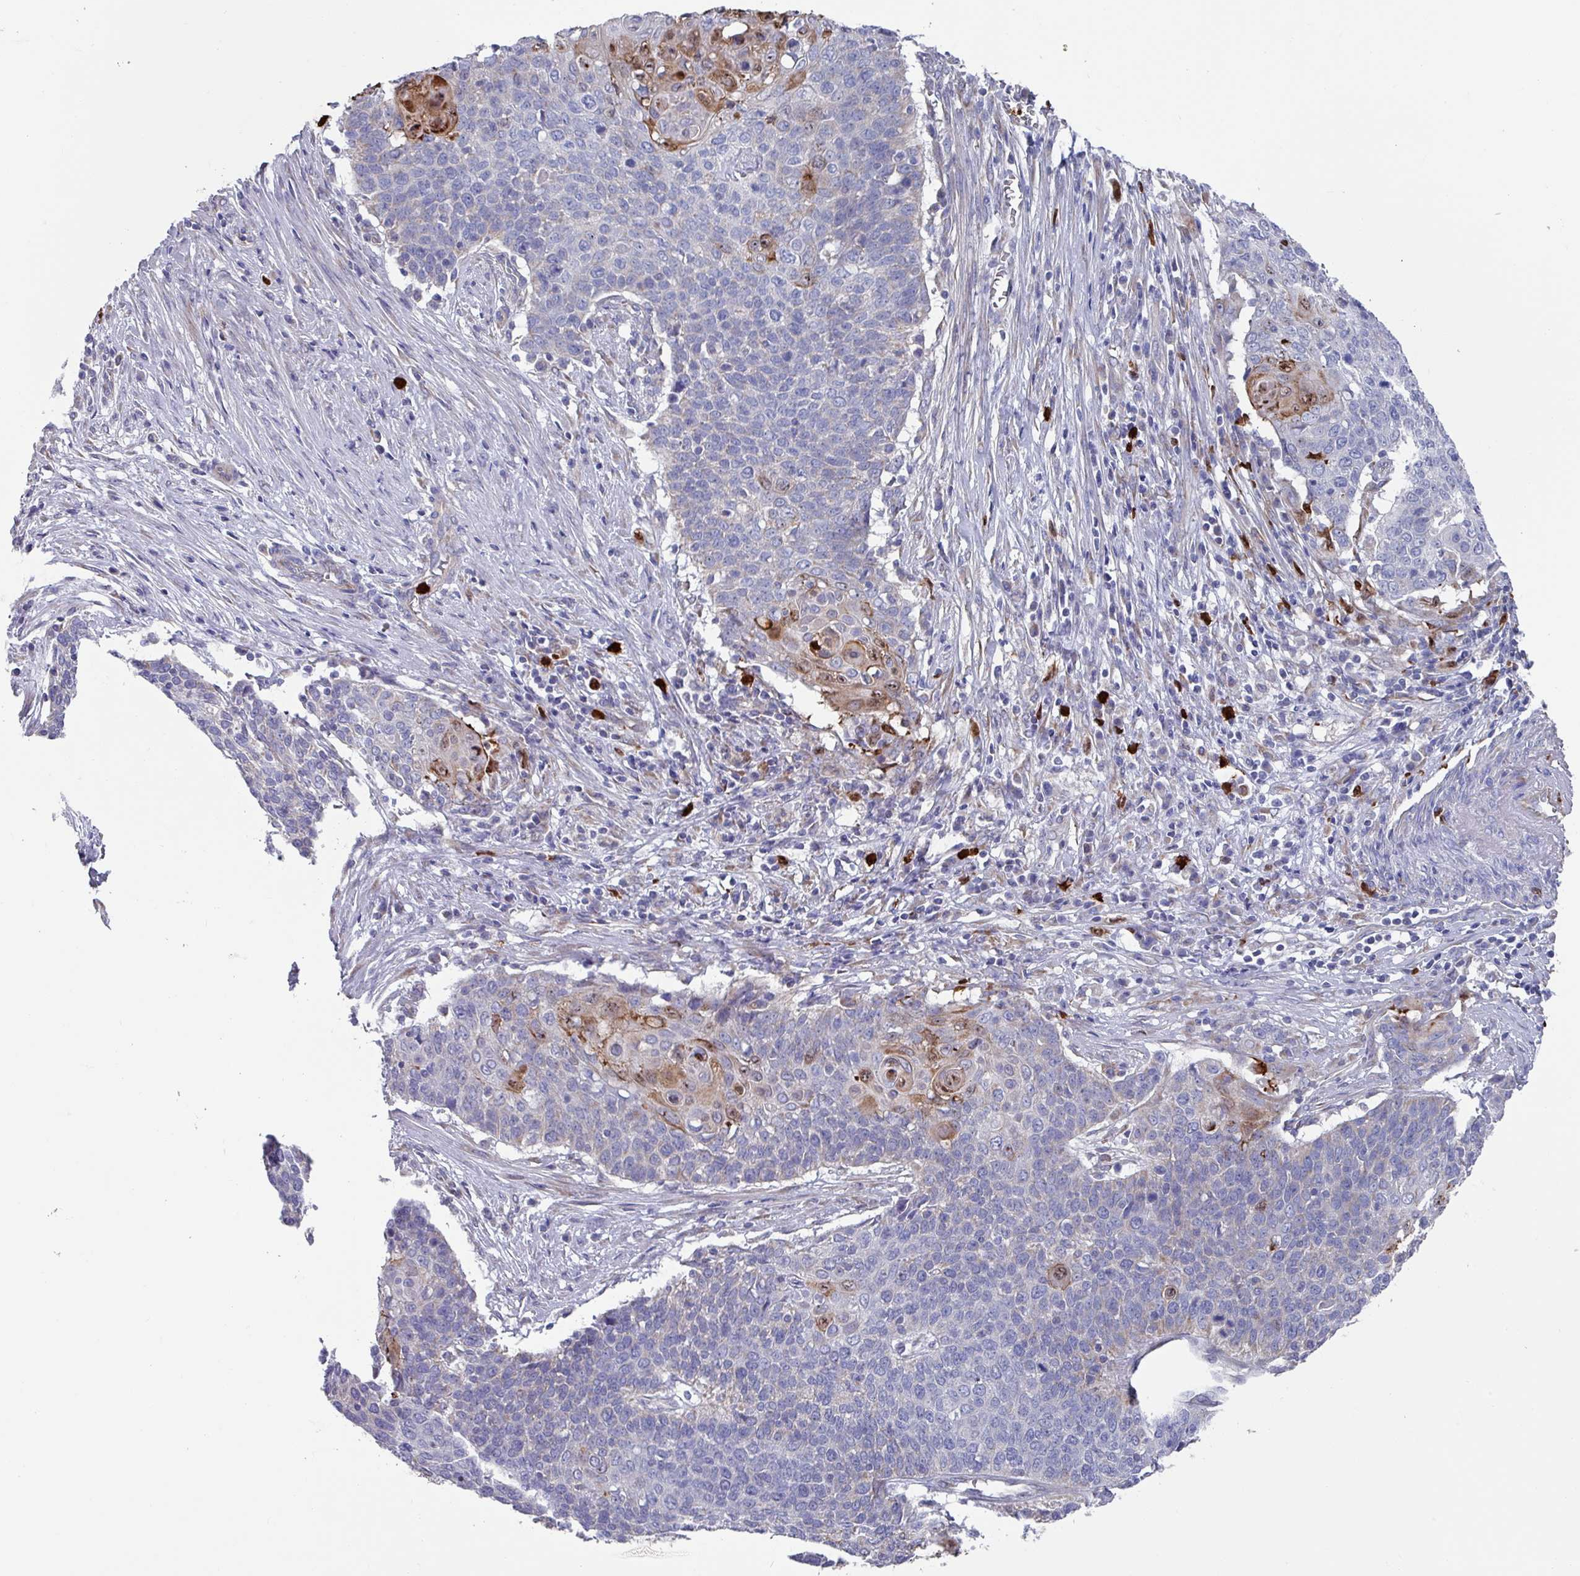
{"staining": {"intensity": "negative", "quantity": "none", "location": "none"}, "tissue": "cervical cancer", "cell_type": "Tumor cells", "image_type": "cancer", "snomed": [{"axis": "morphology", "description": "Squamous cell carcinoma, NOS"}, {"axis": "topography", "description": "Cervix"}], "caption": "Cervical cancer stained for a protein using immunohistochemistry displays no staining tumor cells.", "gene": "UQCC2", "patient": {"sex": "female", "age": 39}}